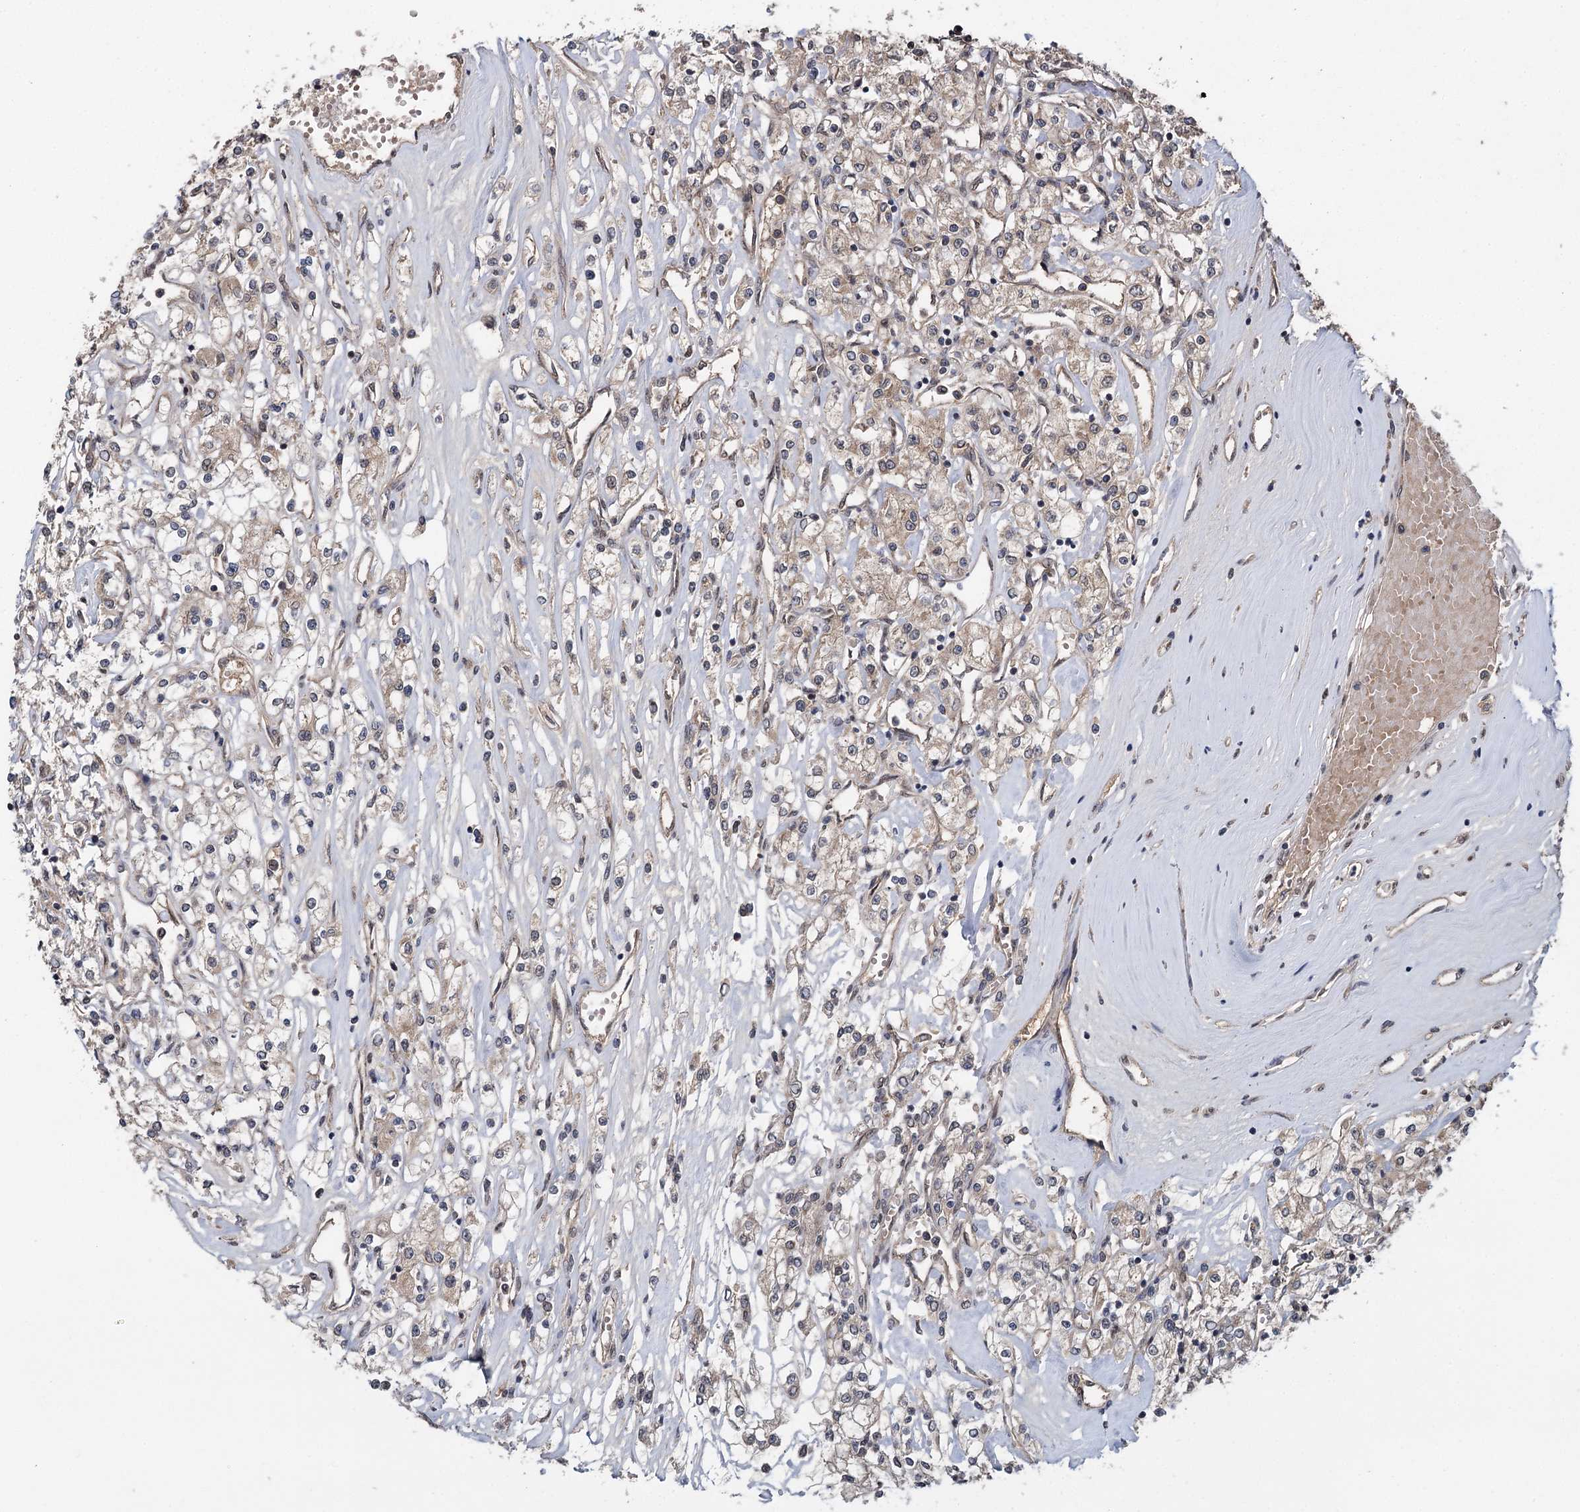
{"staining": {"intensity": "weak", "quantity": ">75%", "location": "cytoplasmic/membranous"}, "tissue": "renal cancer", "cell_type": "Tumor cells", "image_type": "cancer", "snomed": [{"axis": "morphology", "description": "Adenocarcinoma, NOS"}, {"axis": "topography", "description": "Kidney"}], "caption": "Weak cytoplasmic/membranous staining is present in about >75% of tumor cells in renal cancer. (brown staining indicates protein expression, while blue staining denotes nuclei).", "gene": "MYG1", "patient": {"sex": "female", "age": 59}}